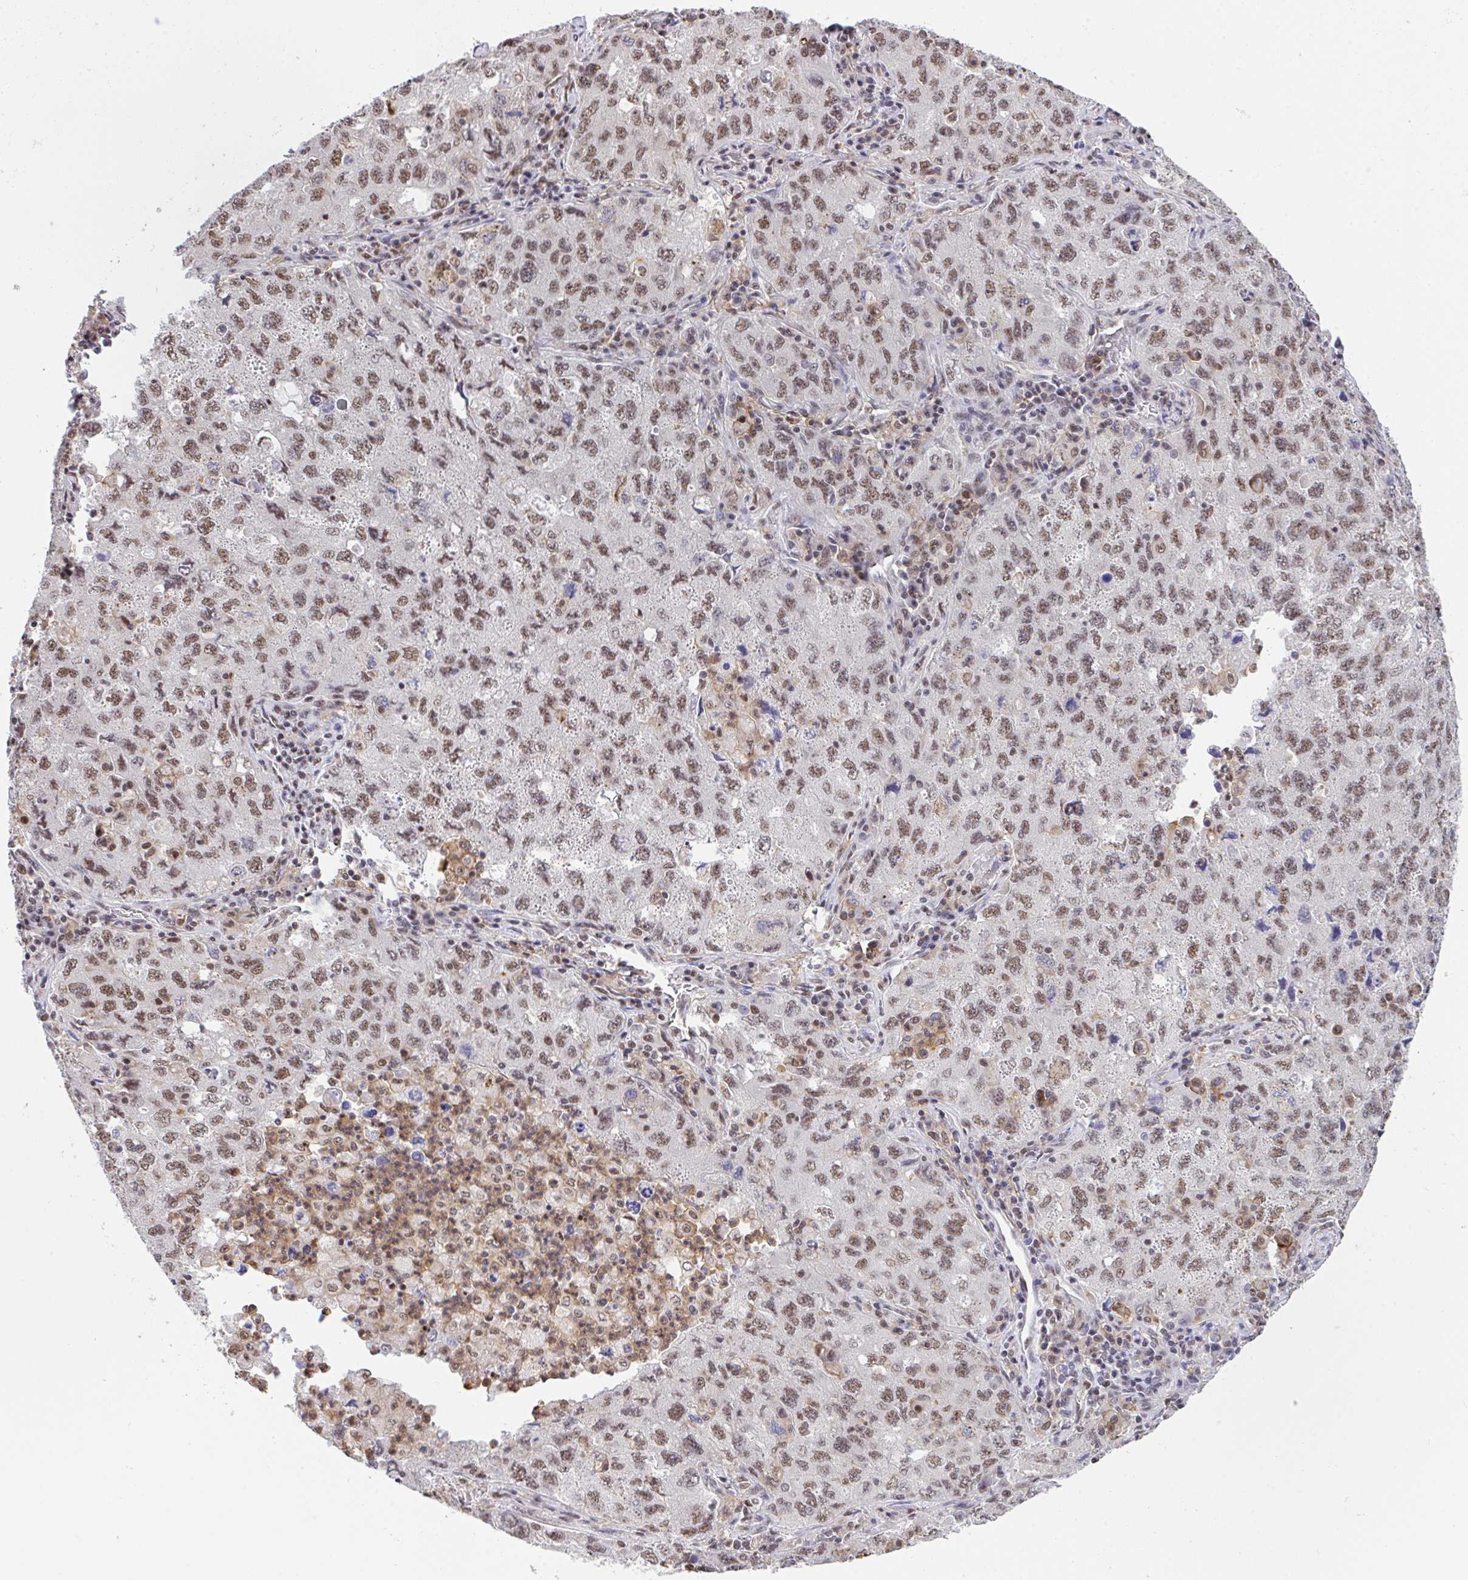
{"staining": {"intensity": "moderate", "quantity": ">75%", "location": "nuclear"}, "tissue": "lung cancer", "cell_type": "Tumor cells", "image_type": "cancer", "snomed": [{"axis": "morphology", "description": "Adenocarcinoma, NOS"}, {"axis": "topography", "description": "Lung"}], "caption": "Brown immunohistochemical staining in adenocarcinoma (lung) exhibits moderate nuclear staining in about >75% of tumor cells. (Stains: DAB in brown, nuclei in blue, Microscopy: brightfield microscopy at high magnification).", "gene": "OR6K3", "patient": {"sex": "female", "age": 57}}